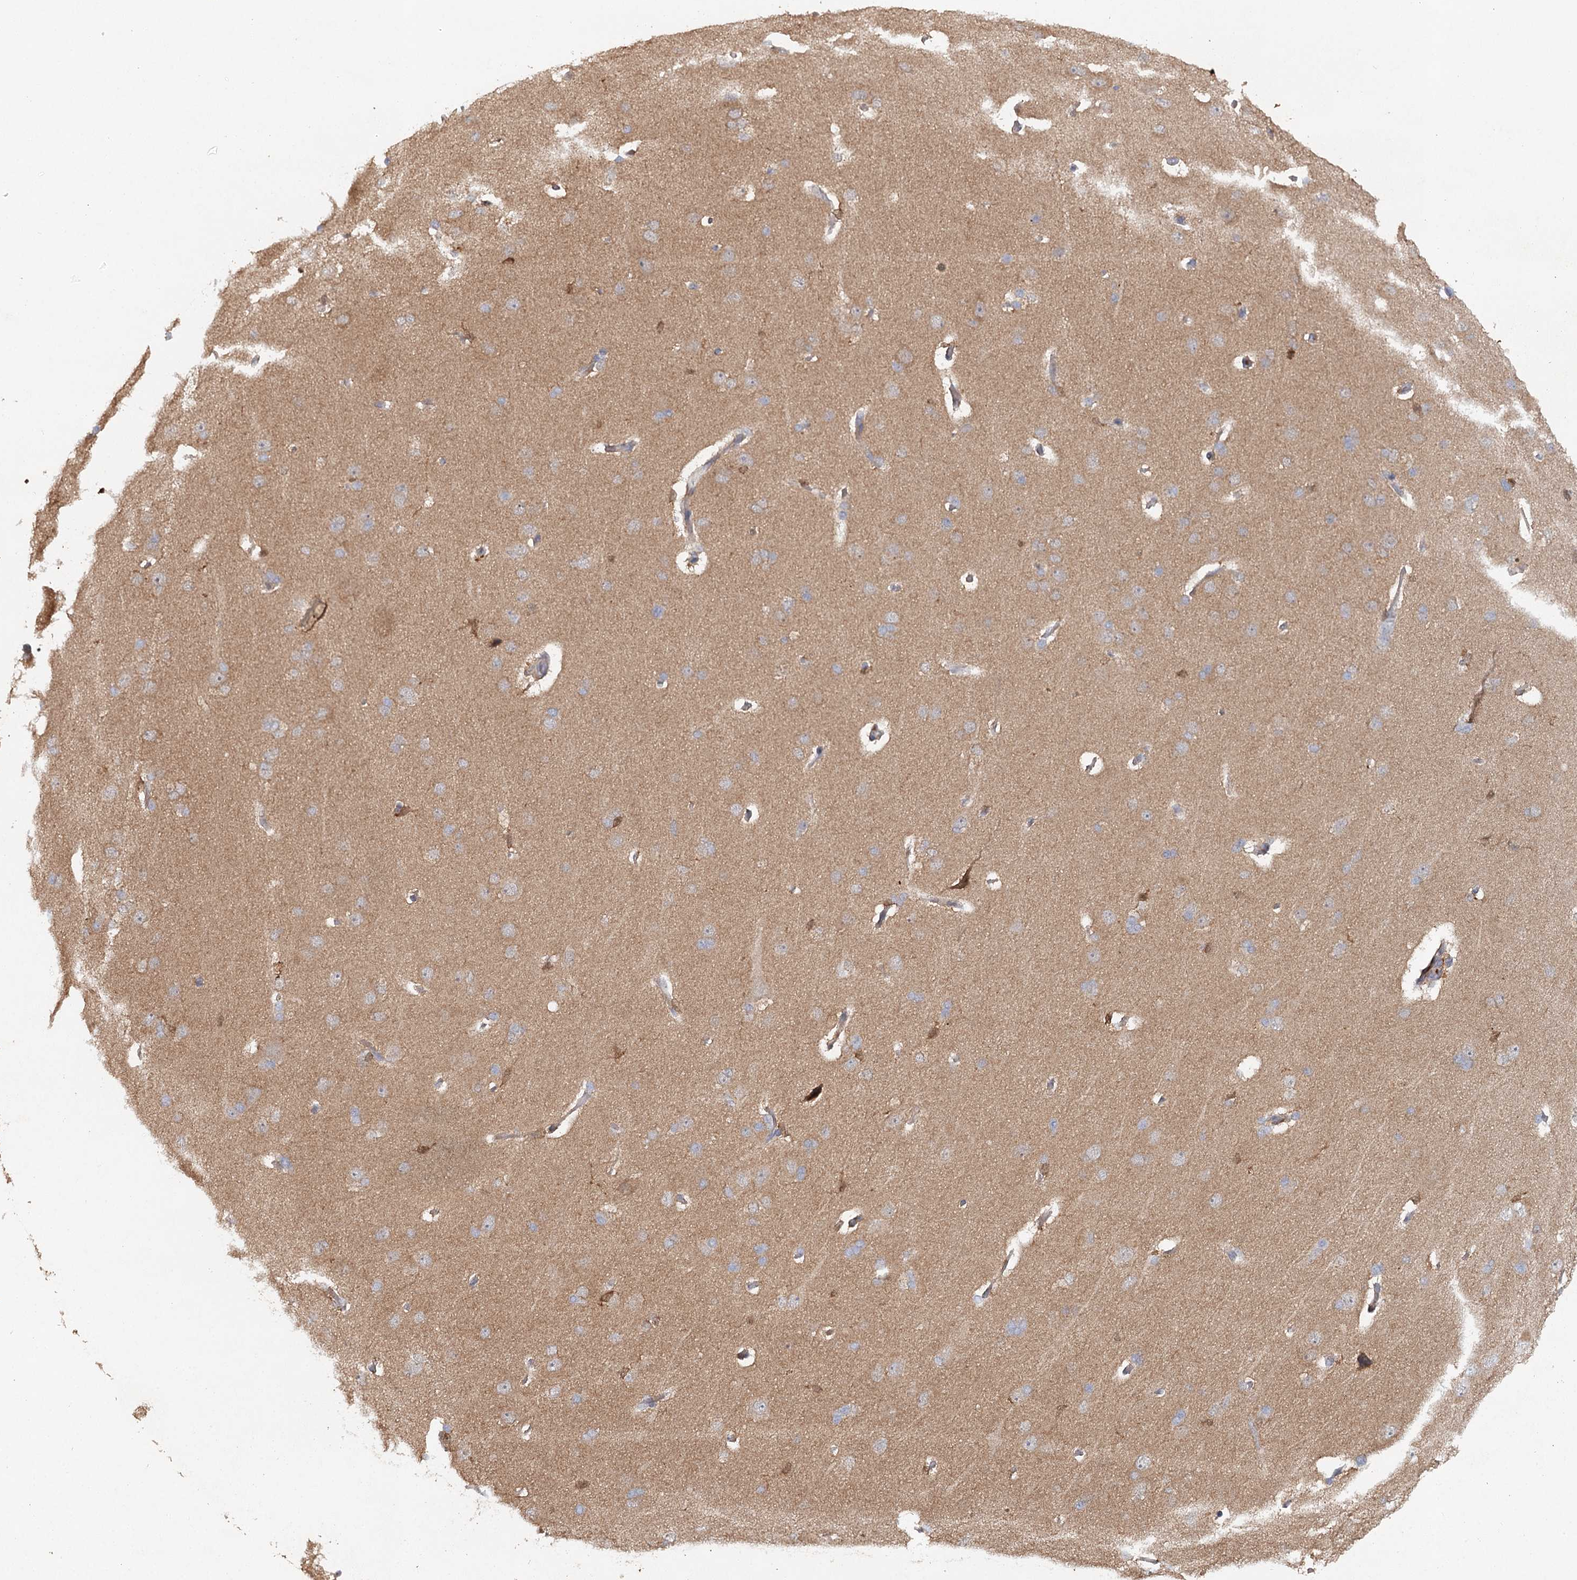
{"staining": {"intensity": "negative", "quantity": "none", "location": "none"}, "tissue": "cerebral cortex", "cell_type": "Endothelial cells", "image_type": "normal", "snomed": [{"axis": "morphology", "description": "Normal tissue, NOS"}, {"axis": "topography", "description": "Cerebral cortex"}], "caption": "Immunohistochemical staining of unremarkable cerebral cortex reveals no significant expression in endothelial cells. The staining was performed using DAB to visualize the protein expression in brown, while the nuclei were stained in blue with hematoxylin (Magnification: 20x).", "gene": "SLC41A2", "patient": {"sex": "male", "age": 62}}